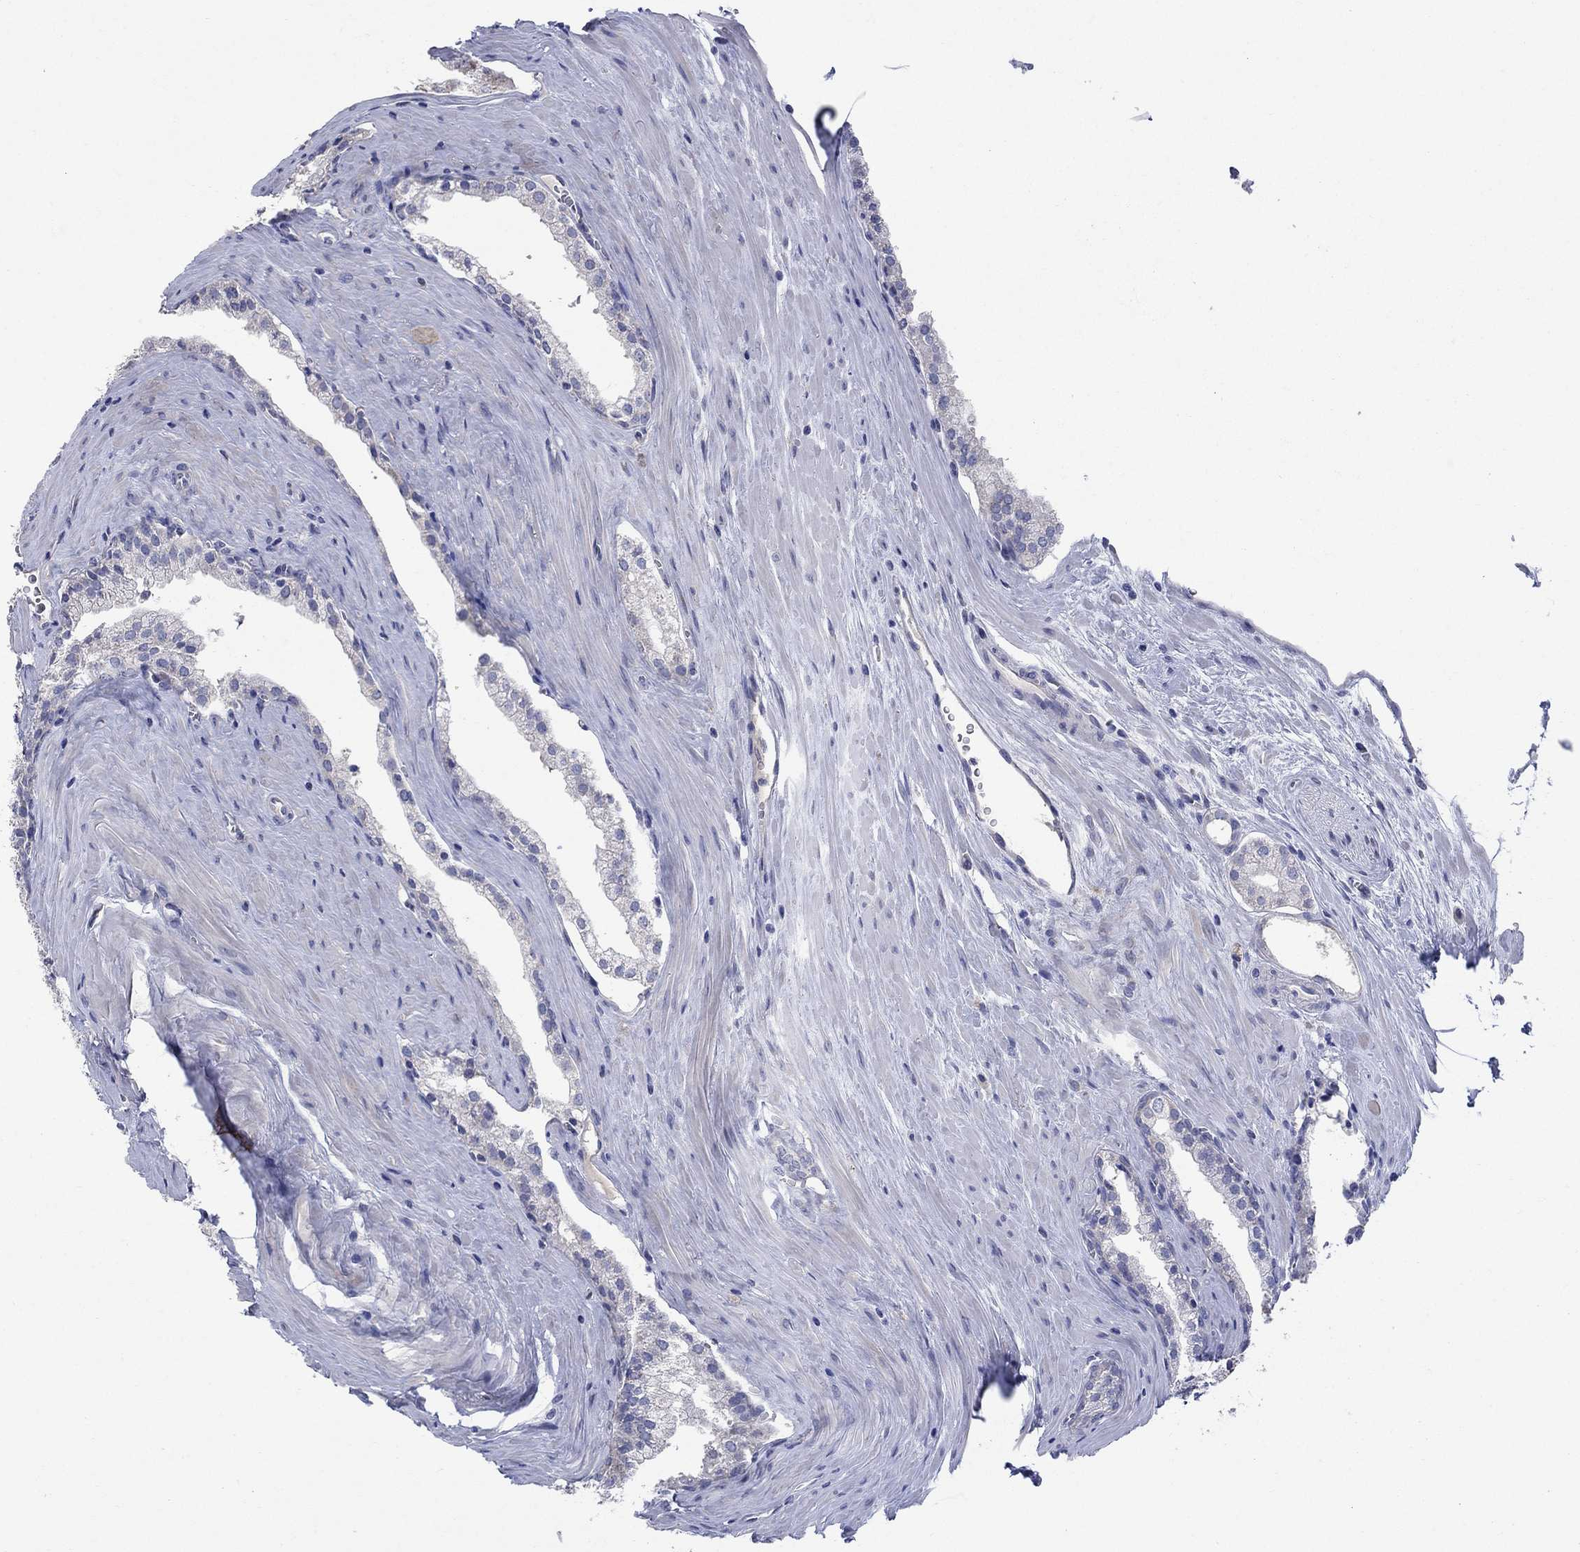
{"staining": {"intensity": "weak", "quantity": "<25%", "location": "cytoplasmic/membranous"}, "tissue": "prostate cancer", "cell_type": "Tumor cells", "image_type": "cancer", "snomed": [{"axis": "morphology", "description": "Adenocarcinoma, NOS"}, {"axis": "topography", "description": "Prostate"}], "caption": "Adenocarcinoma (prostate) was stained to show a protein in brown. There is no significant positivity in tumor cells. (DAB (3,3'-diaminobenzidine) immunohistochemistry (IHC) with hematoxylin counter stain).", "gene": "CLVS1", "patient": {"sex": "male", "age": 72}}